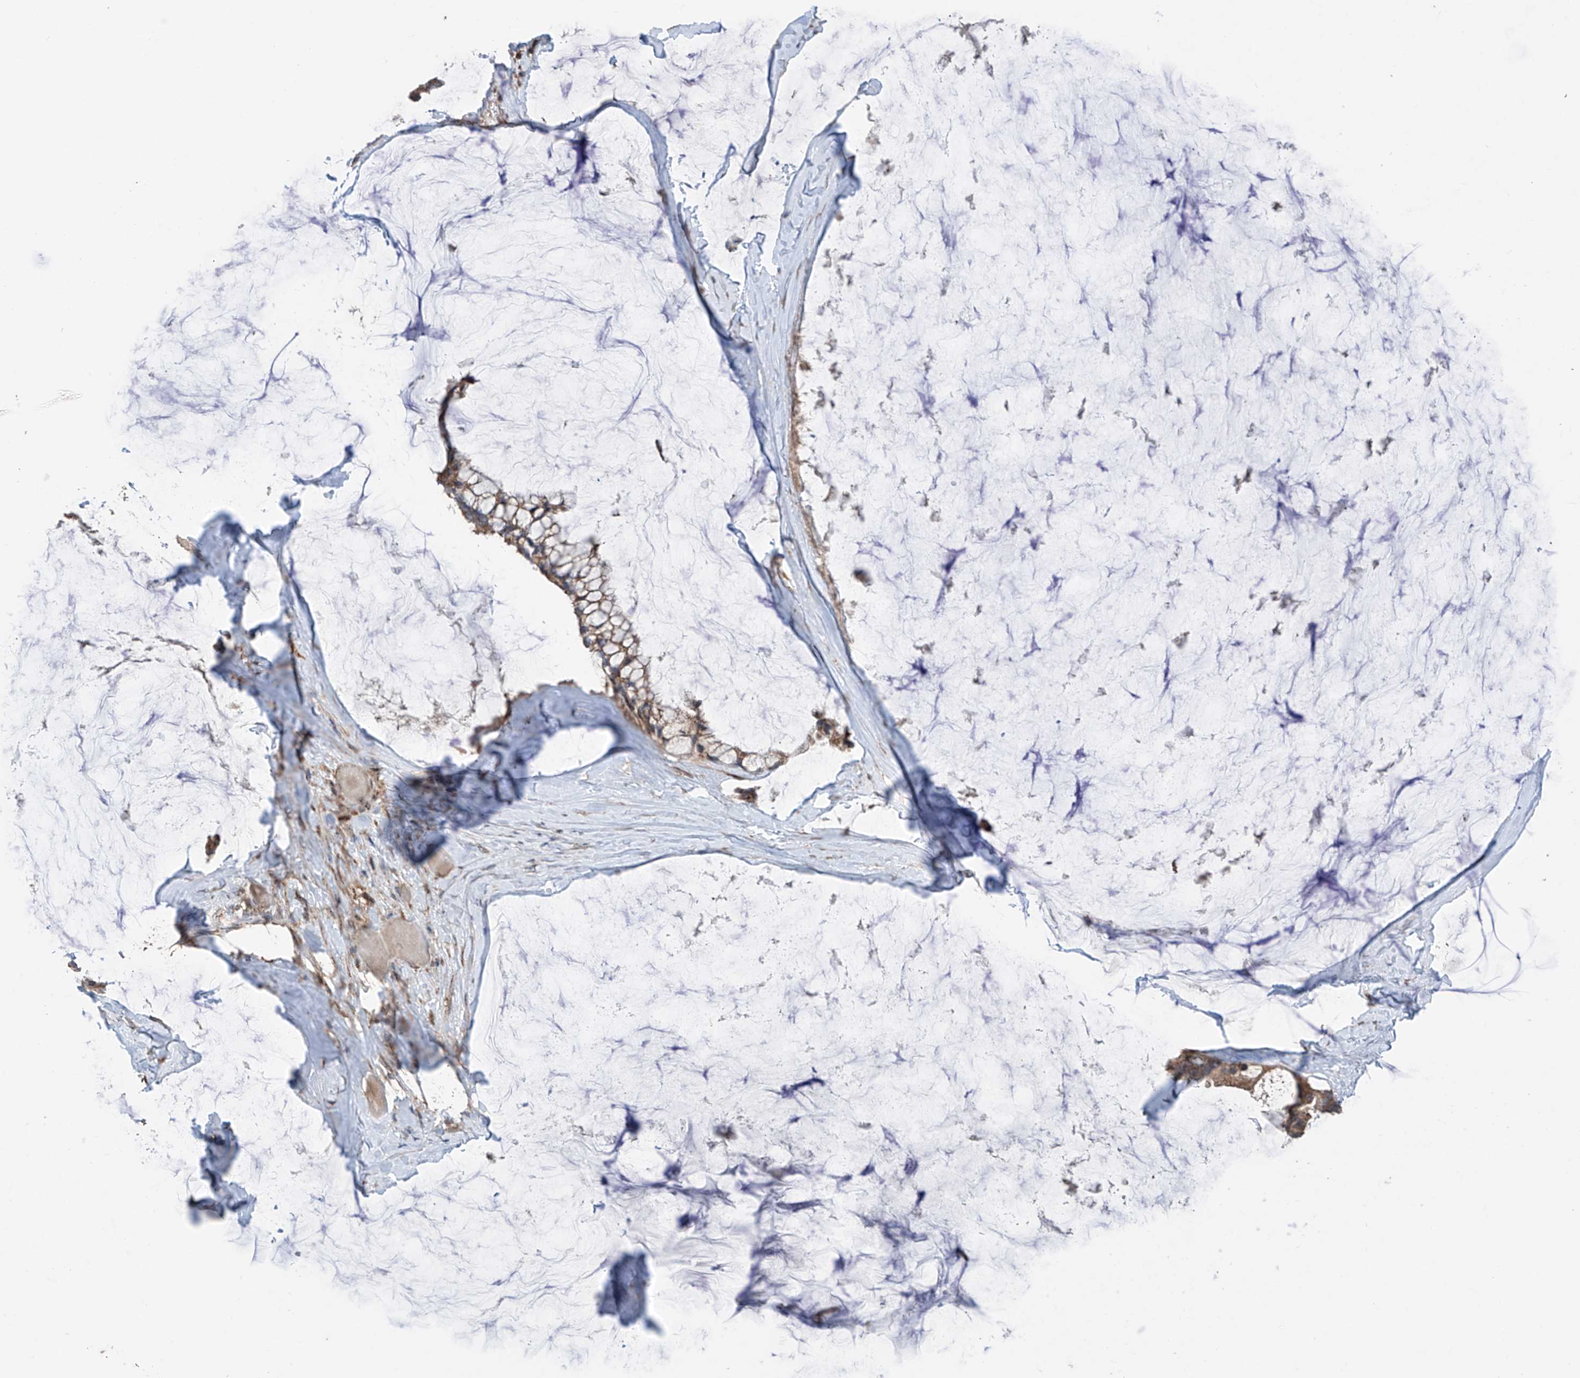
{"staining": {"intensity": "weak", "quantity": "<25%", "location": "cytoplasmic/membranous"}, "tissue": "ovarian cancer", "cell_type": "Tumor cells", "image_type": "cancer", "snomed": [{"axis": "morphology", "description": "Cystadenocarcinoma, mucinous, NOS"}, {"axis": "topography", "description": "Ovary"}], "caption": "DAB (3,3'-diaminobenzidine) immunohistochemical staining of mucinous cystadenocarcinoma (ovarian) reveals no significant expression in tumor cells.", "gene": "SAMD3", "patient": {"sex": "female", "age": 39}}